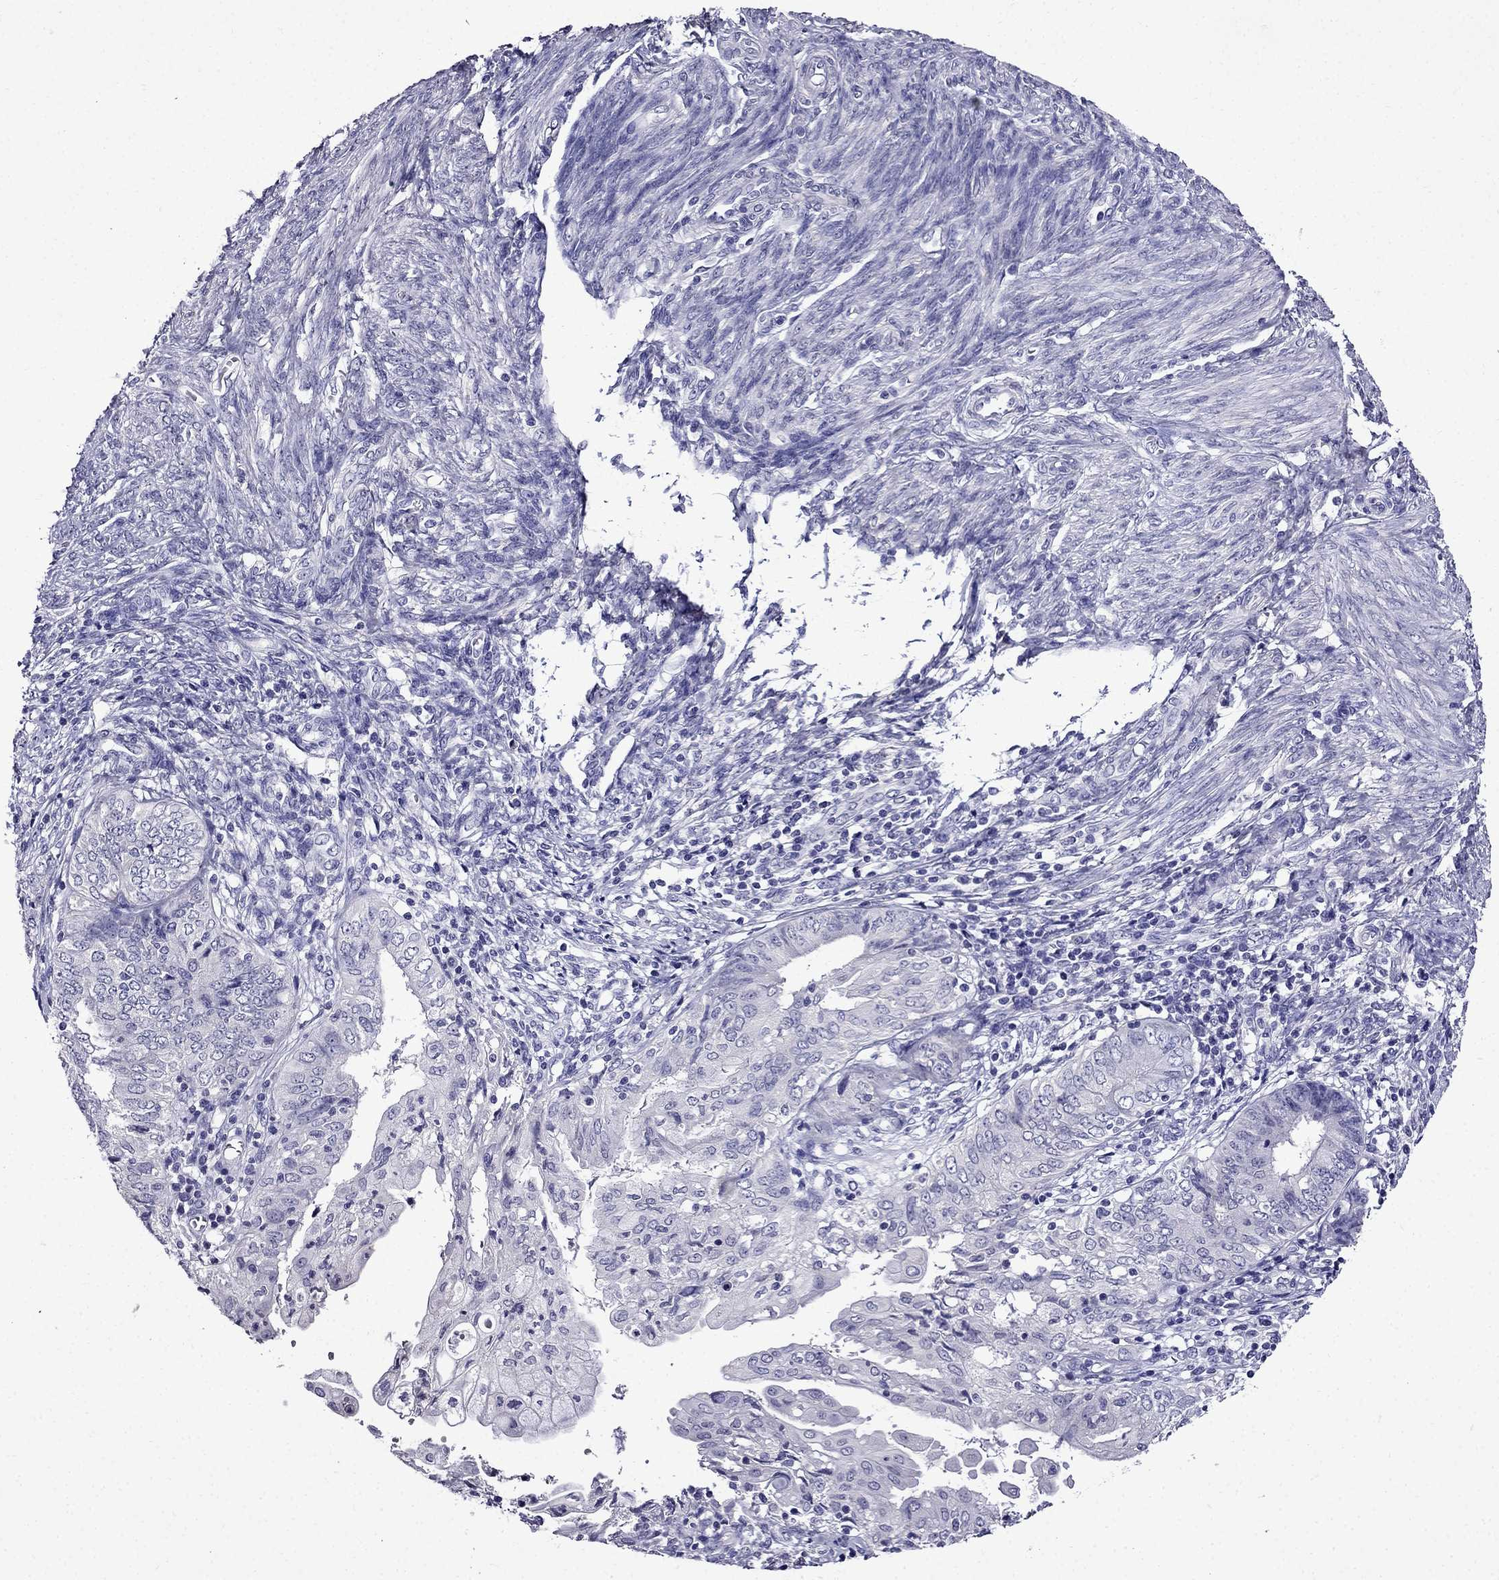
{"staining": {"intensity": "negative", "quantity": "none", "location": "none"}, "tissue": "endometrial cancer", "cell_type": "Tumor cells", "image_type": "cancer", "snomed": [{"axis": "morphology", "description": "Adenocarcinoma, NOS"}, {"axis": "topography", "description": "Endometrium"}], "caption": "This is an immunohistochemistry micrograph of human endometrial cancer (adenocarcinoma). There is no expression in tumor cells.", "gene": "DNAH17", "patient": {"sex": "female", "age": 68}}